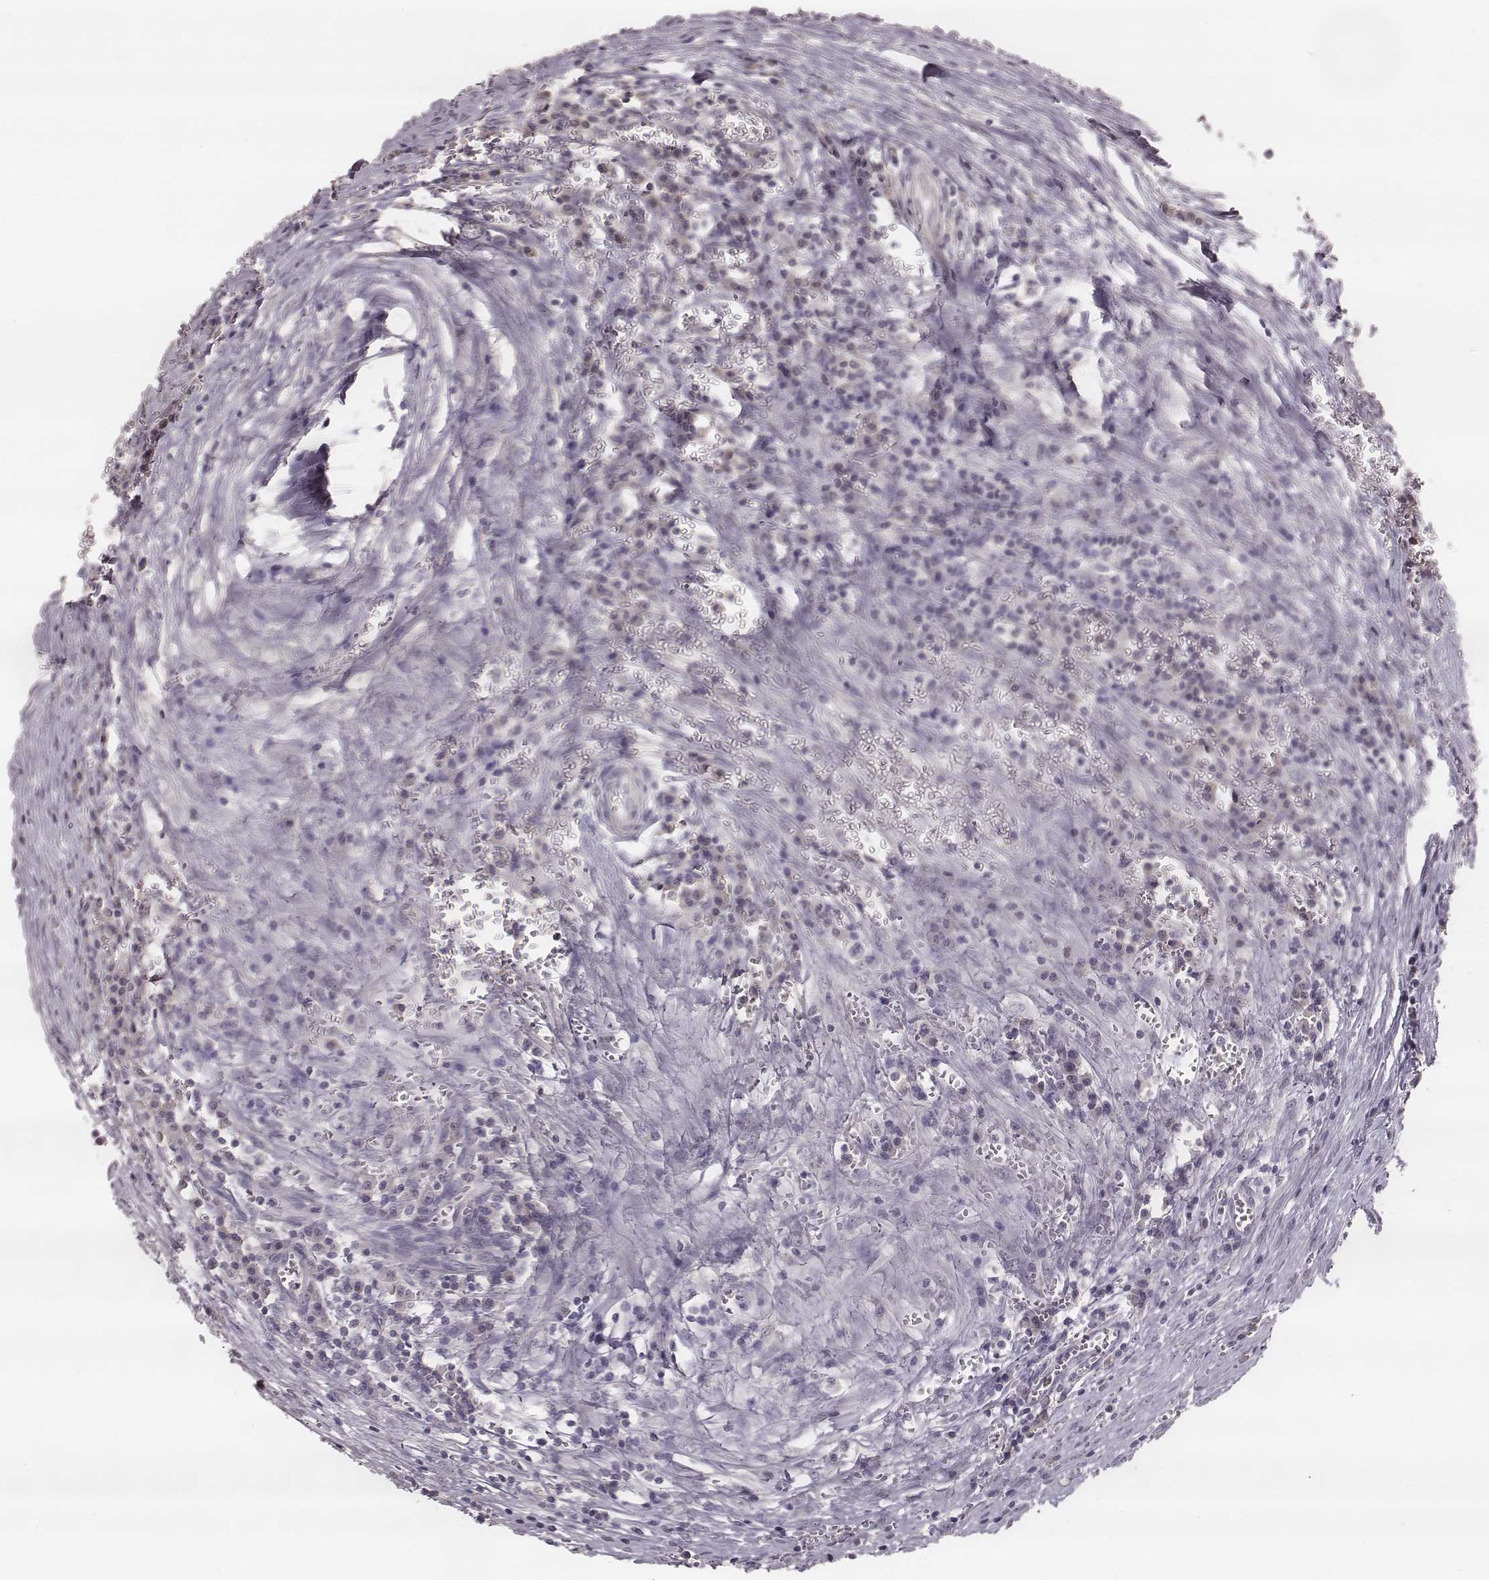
{"staining": {"intensity": "negative", "quantity": "none", "location": "none"}, "tissue": "colorectal cancer", "cell_type": "Tumor cells", "image_type": "cancer", "snomed": [{"axis": "morphology", "description": "Adenocarcinoma, NOS"}, {"axis": "topography", "description": "Colon"}], "caption": "An immunohistochemistry (IHC) histopathology image of colorectal cancer (adenocarcinoma) is shown. There is no staining in tumor cells of colorectal cancer (adenocarcinoma).", "gene": "LY6K", "patient": {"sex": "female", "age": 82}}